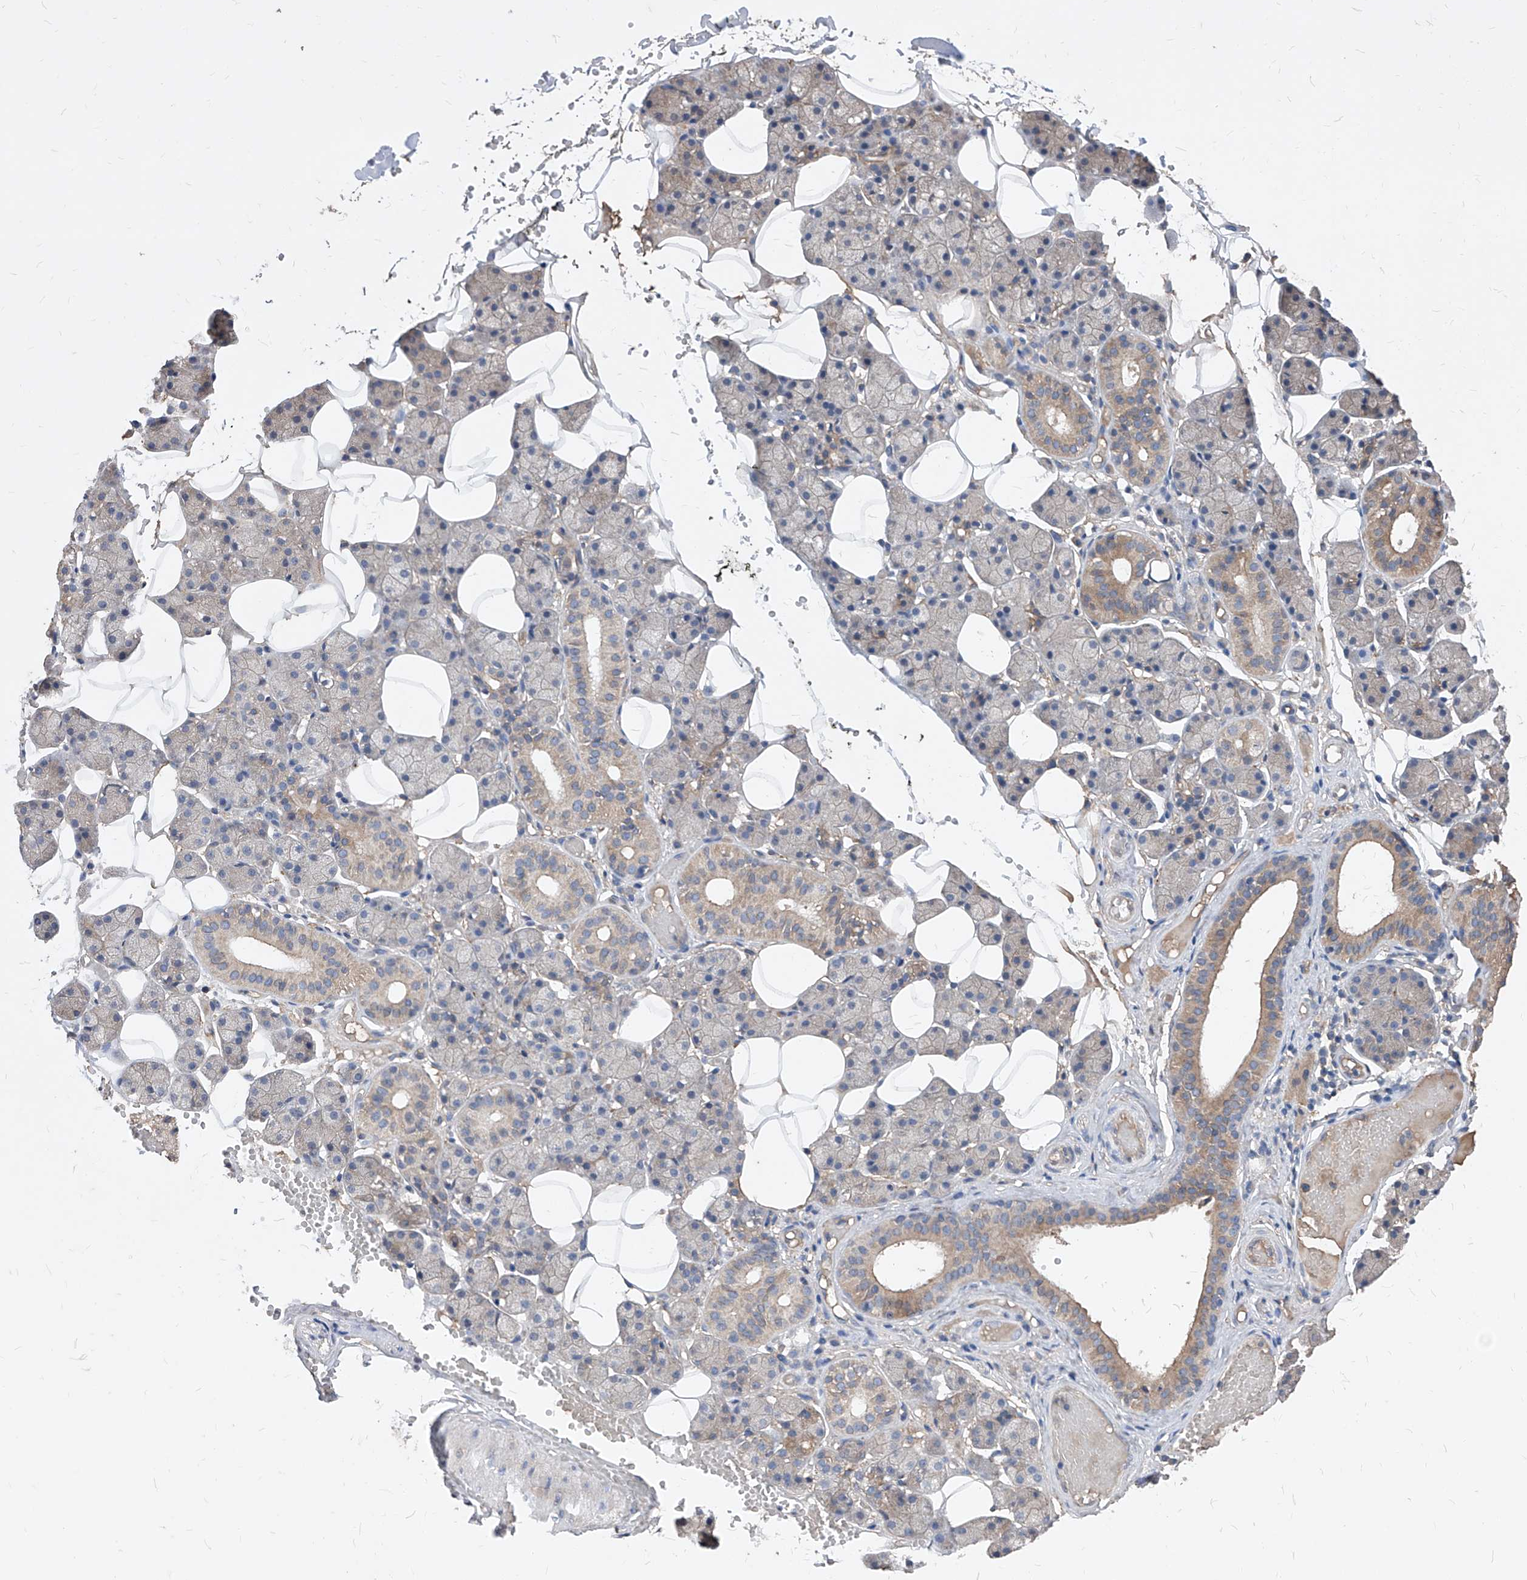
{"staining": {"intensity": "weak", "quantity": "25%-75%", "location": "cytoplasmic/membranous"}, "tissue": "salivary gland", "cell_type": "Glandular cells", "image_type": "normal", "snomed": [{"axis": "morphology", "description": "Normal tissue, NOS"}, {"axis": "topography", "description": "Salivary gland"}], "caption": "Protein analysis of unremarkable salivary gland demonstrates weak cytoplasmic/membranous staining in approximately 25%-75% of glandular cells.", "gene": "SYNGR1", "patient": {"sex": "female", "age": 33}}